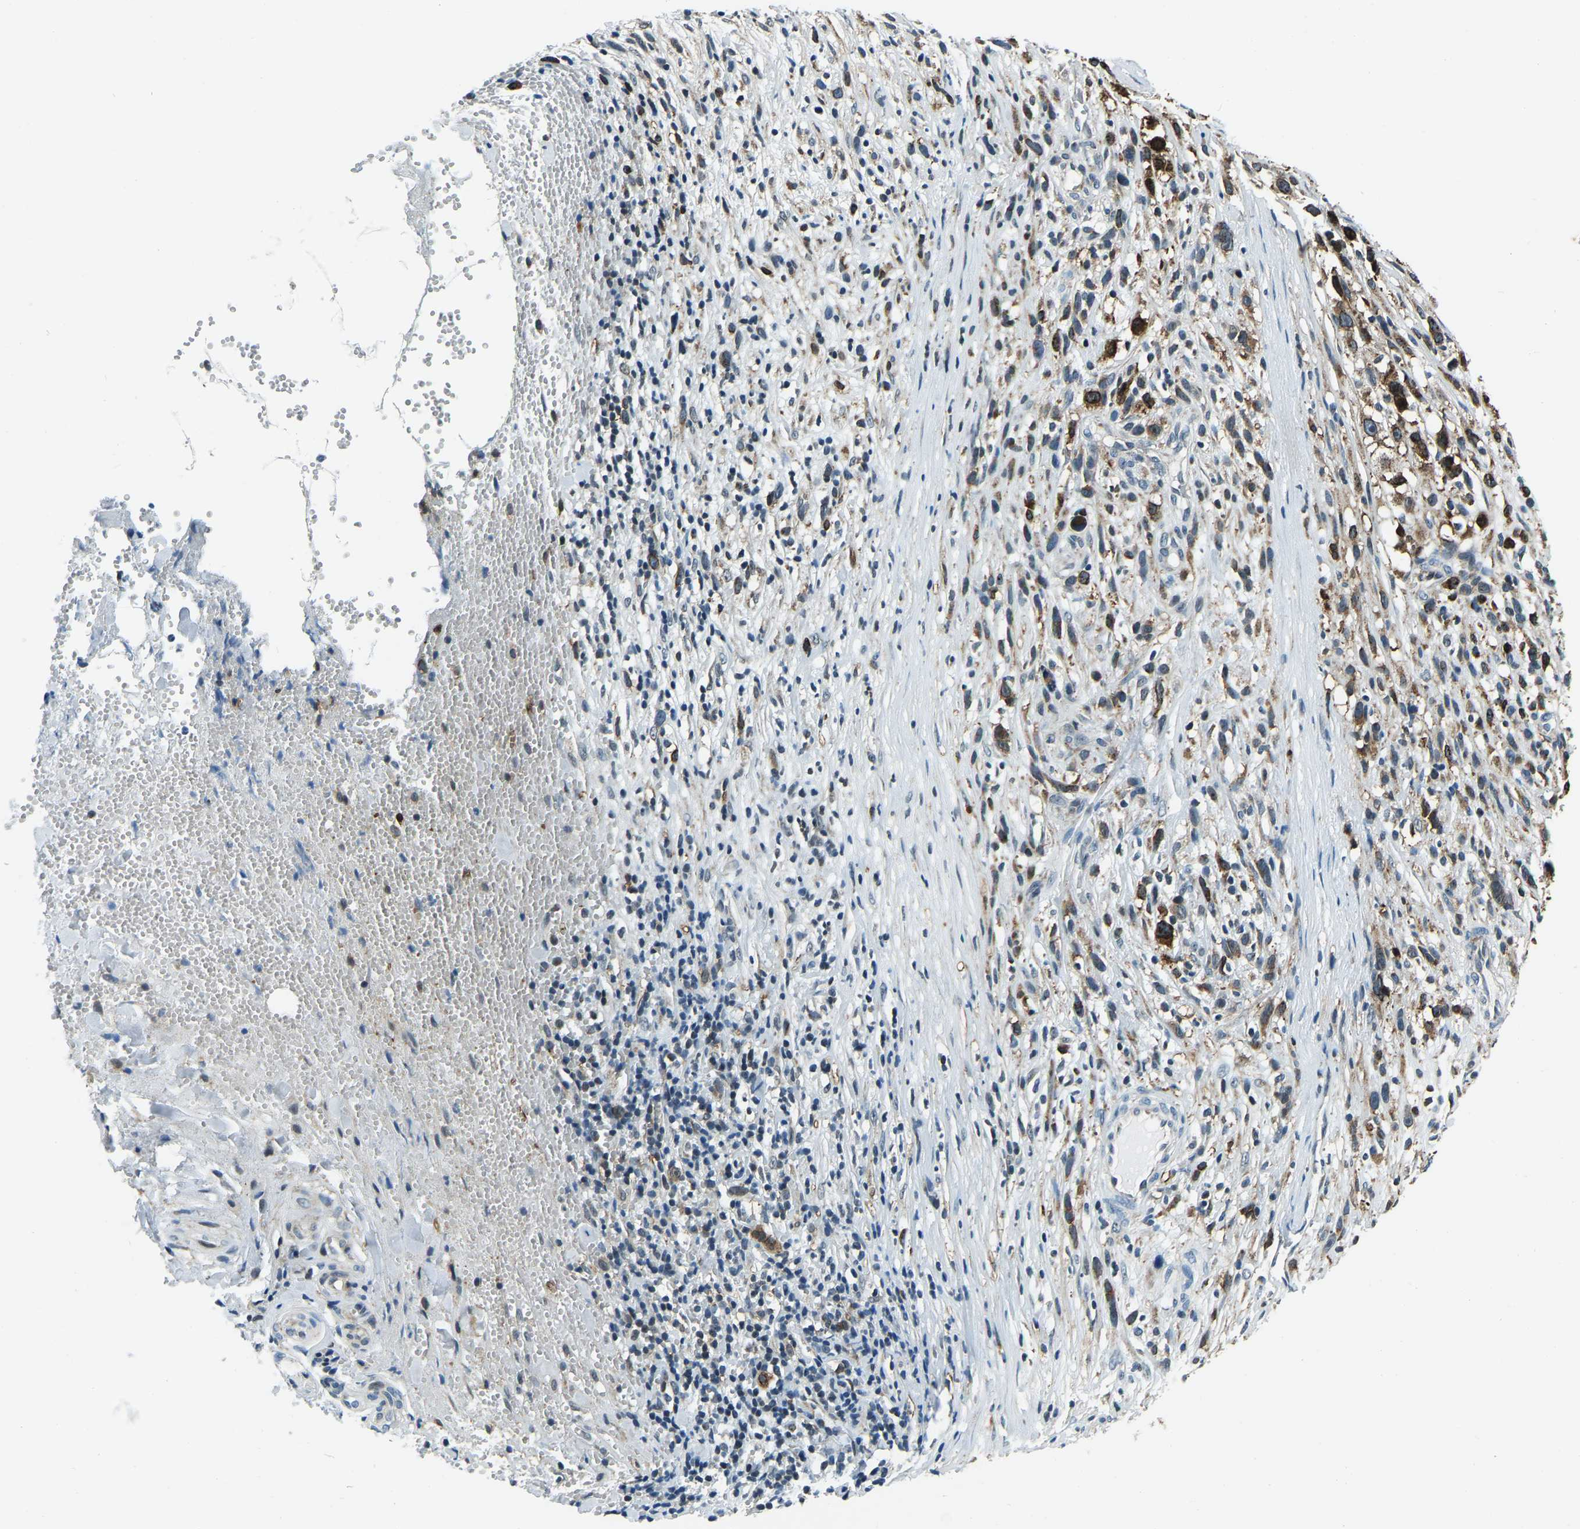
{"staining": {"intensity": "negative", "quantity": "none", "location": "none"}, "tissue": "melanoma", "cell_type": "Tumor cells", "image_type": "cancer", "snomed": [{"axis": "morphology", "description": "Malignant melanoma, NOS"}, {"axis": "topography", "description": "Skin"}], "caption": "IHC image of human melanoma stained for a protein (brown), which demonstrates no positivity in tumor cells.", "gene": "RBM33", "patient": {"sex": "female", "age": 55}}